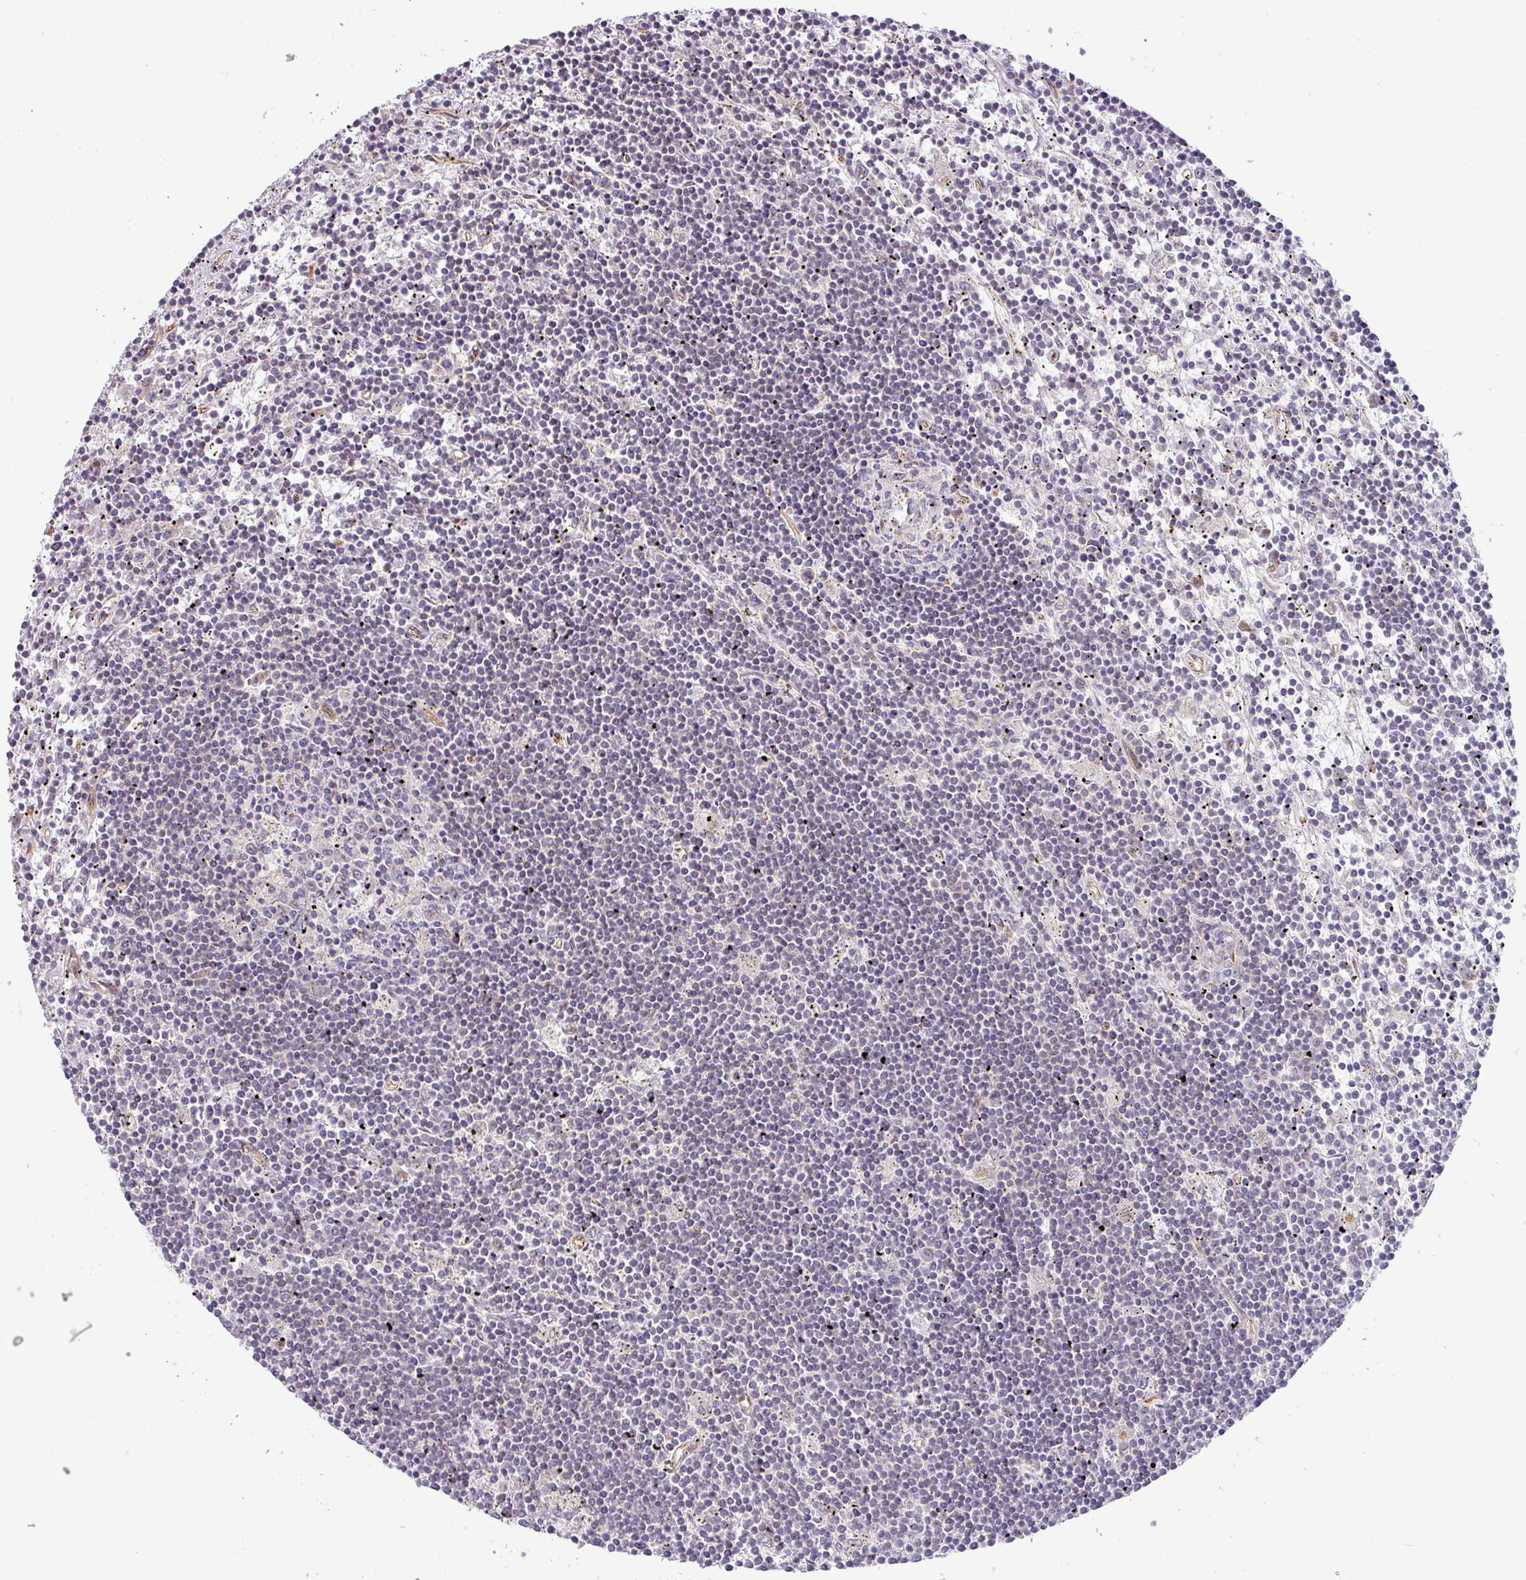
{"staining": {"intensity": "negative", "quantity": "none", "location": "none"}, "tissue": "lymphoma", "cell_type": "Tumor cells", "image_type": "cancer", "snomed": [{"axis": "morphology", "description": "Malignant lymphoma, non-Hodgkin's type, Low grade"}, {"axis": "topography", "description": "Spleen"}], "caption": "The immunohistochemistry micrograph has no significant expression in tumor cells of malignant lymphoma, non-Hodgkin's type (low-grade) tissue.", "gene": "TIMMDC1", "patient": {"sex": "male", "age": 76}}